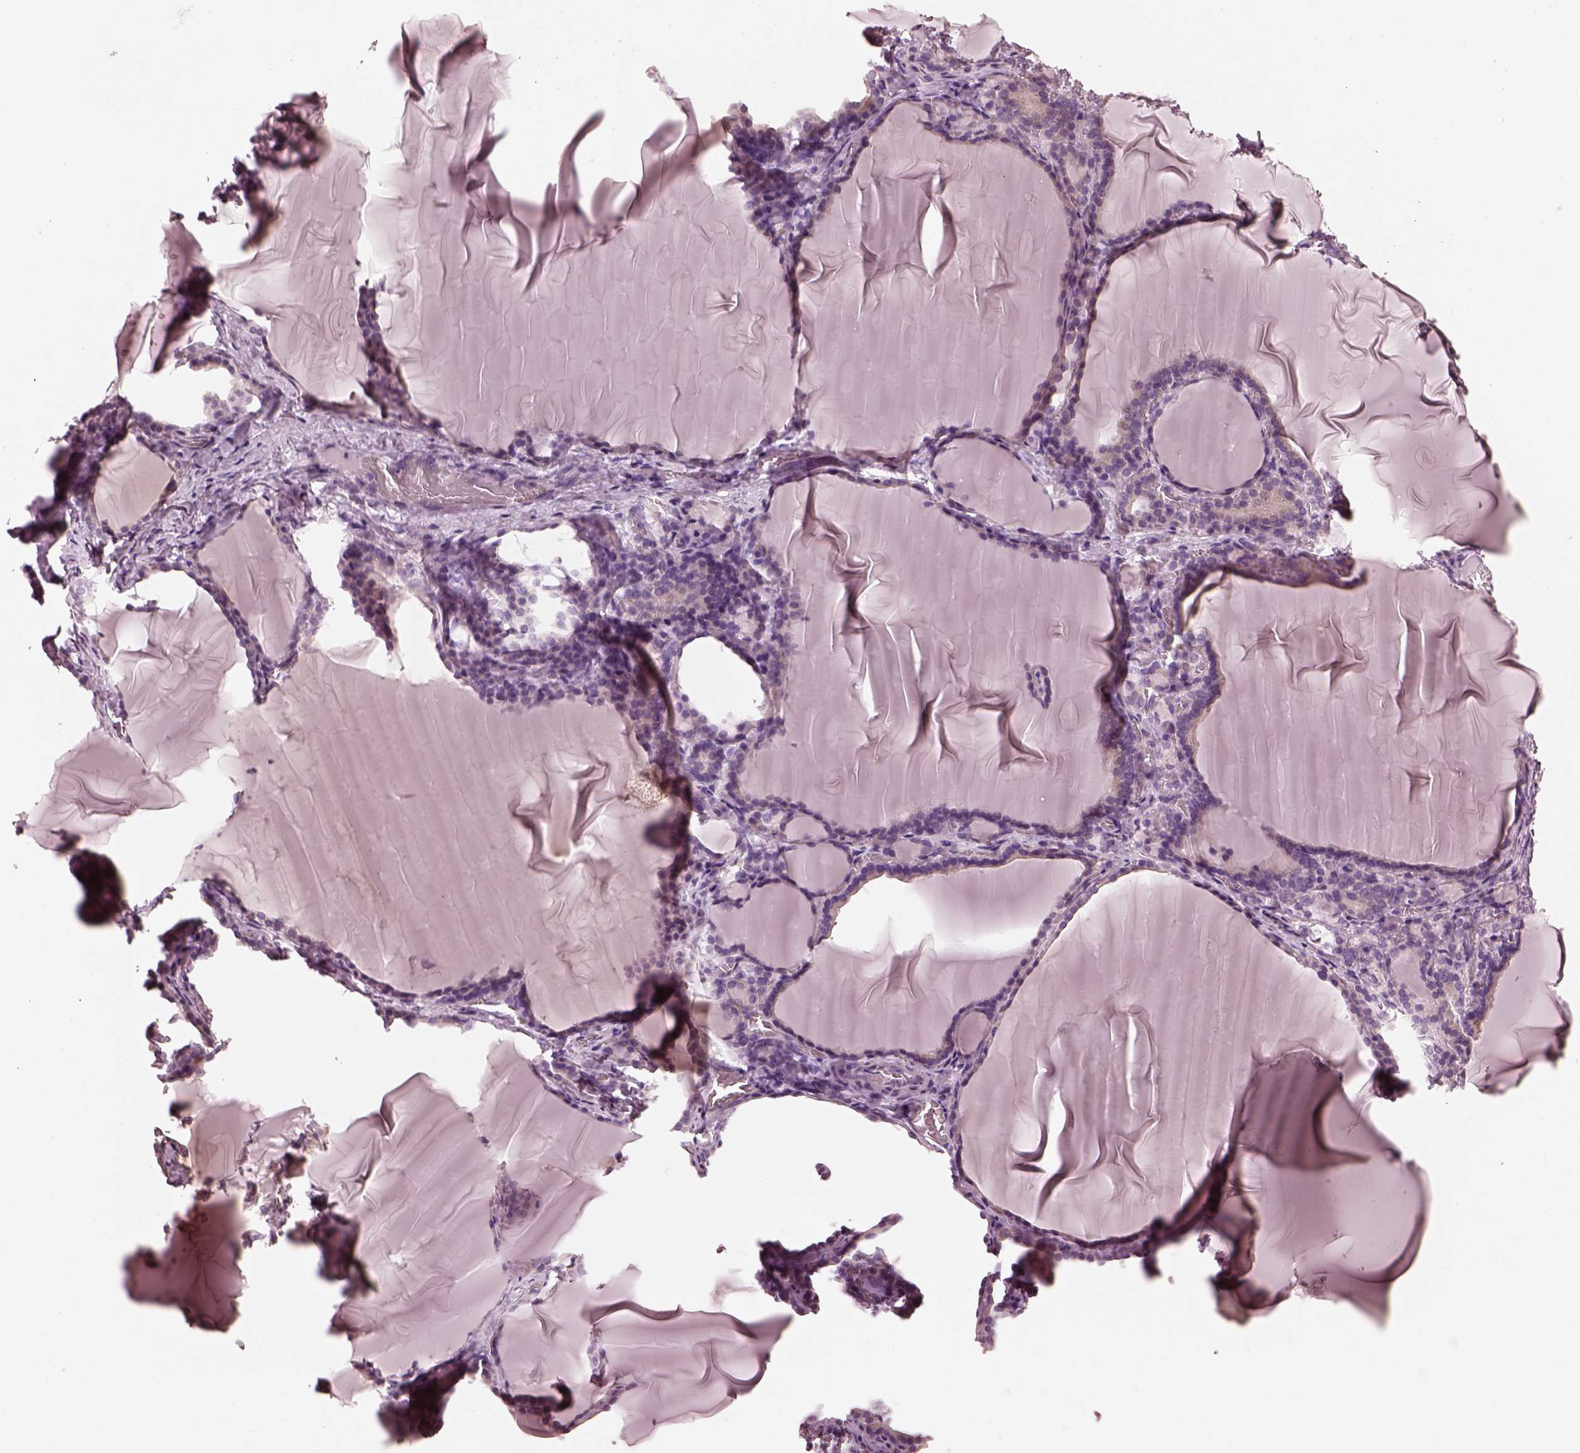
{"staining": {"intensity": "negative", "quantity": "none", "location": "none"}, "tissue": "thyroid gland", "cell_type": "Glandular cells", "image_type": "normal", "snomed": [{"axis": "morphology", "description": "Normal tissue, NOS"}, {"axis": "morphology", "description": "Hyperplasia, NOS"}, {"axis": "topography", "description": "Thyroid gland"}], "caption": "Photomicrograph shows no significant protein staining in glandular cells of benign thyroid gland. (DAB (3,3'-diaminobenzidine) IHC visualized using brightfield microscopy, high magnification).", "gene": "OPTC", "patient": {"sex": "female", "age": 27}}